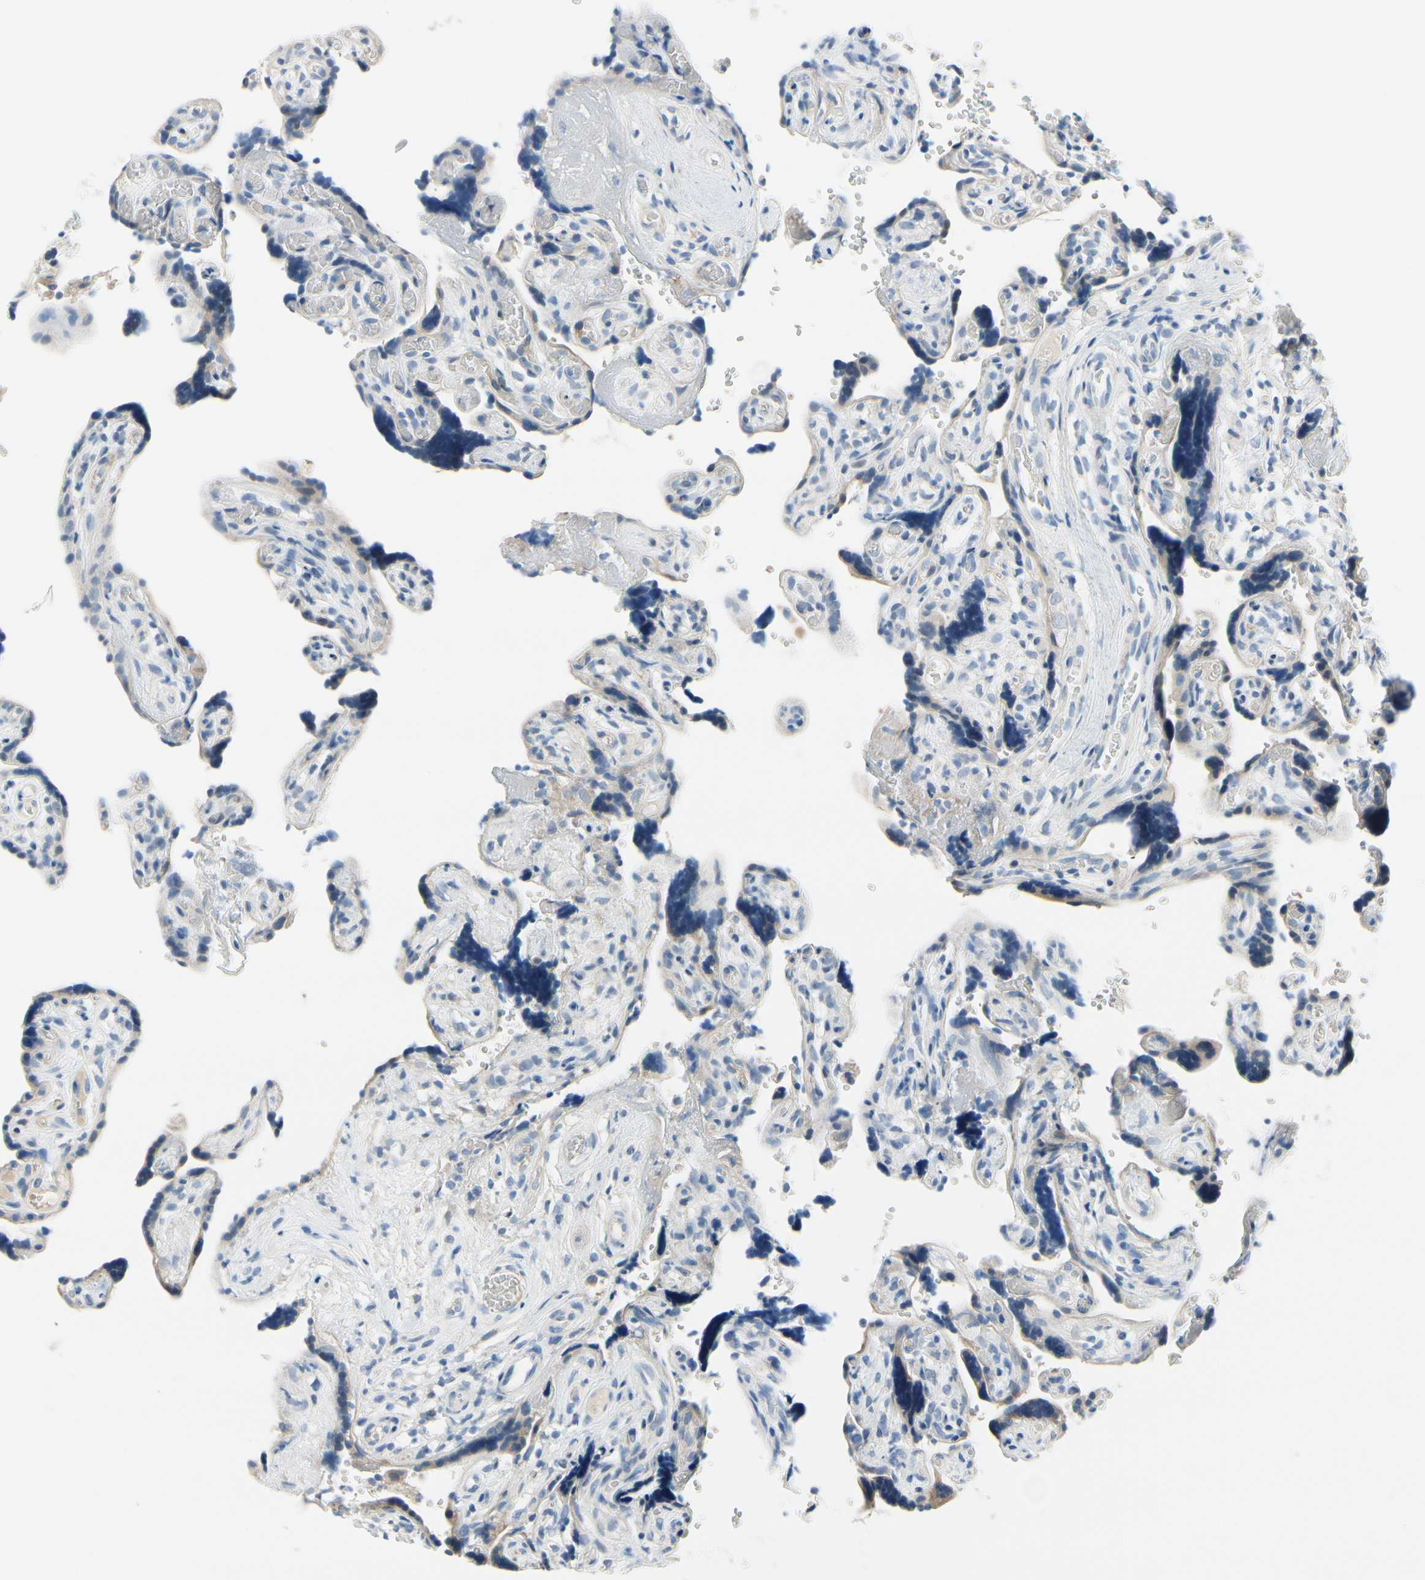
{"staining": {"intensity": "negative", "quantity": "none", "location": "none"}, "tissue": "placenta", "cell_type": "Decidual cells", "image_type": "normal", "snomed": [{"axis": "morphology", "description": "Normal tissue, NOS"}, {"axis": "topography", "description": "Placenta"}], "caption": "Photomicrograph shows no significant protein expression in decidual cells of unremarkable placenta. The staining was performed using DAB (3,3'-diaminobenzidine) to visualize the protein expression in brown, while the nuclei were stained in blue with hematoxylin (Magnification: 20x).", "gene": "FCER2", "patient": {"sex": "female", "age": 30}}